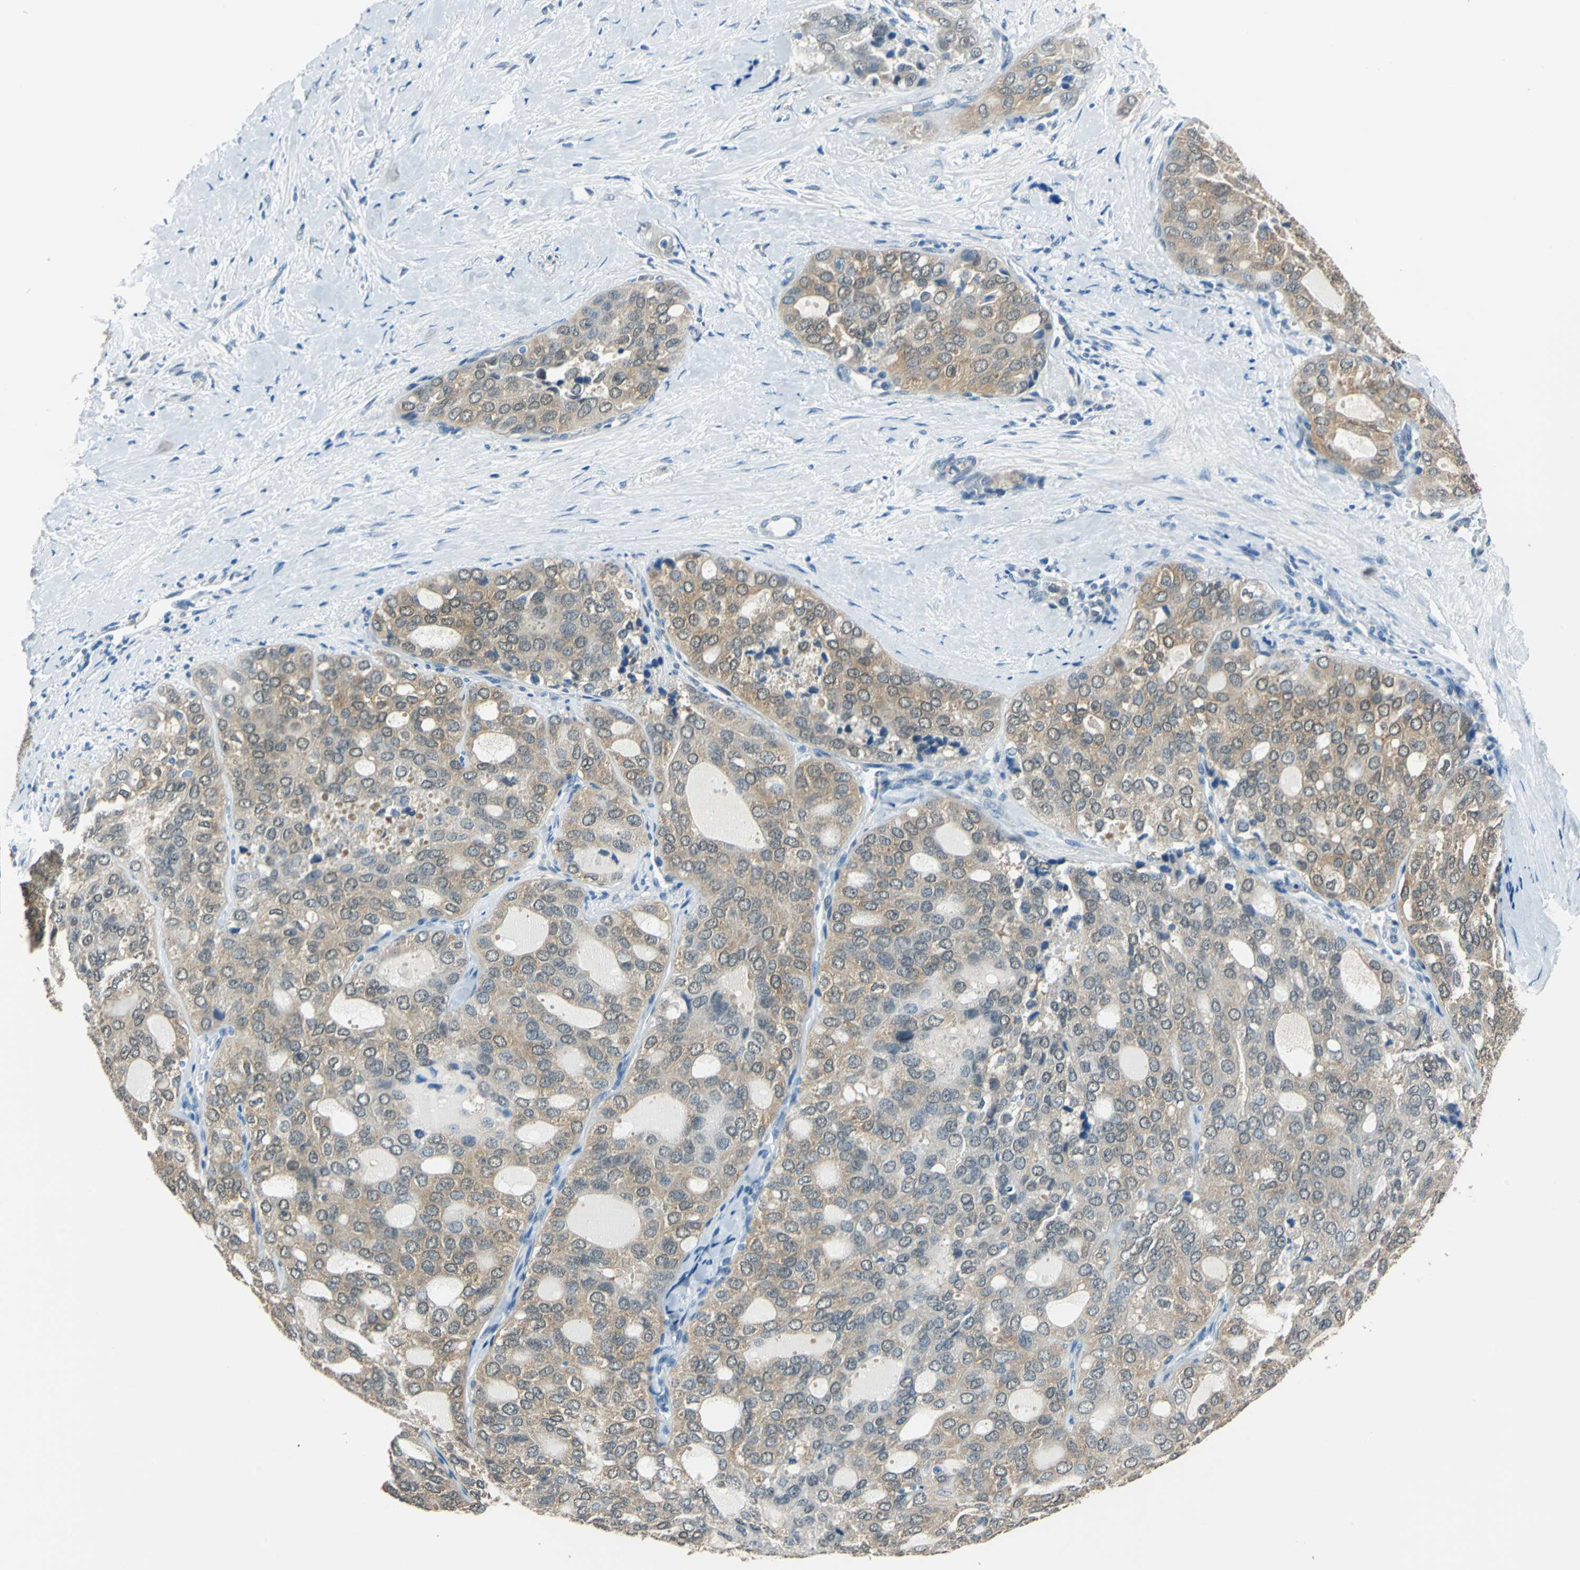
{"staining": {"intensity": "moderate", "quantity": ">75%", "location": "cytoplasmic/membranous"}, "tissue": "thyroid cancer", "cell_type": "Tumor cells", "image_type": "cancer", "snomed": [{"axis": "morphology", "description": "Follicular adenoma carcinoma, NOS"}, {"axis": "topography", "description": "Thyroid gland"}], "caption": "A high-resolution histopathology image shows IHC staining of thyroid follicular adenoma carcinoma, which exhibits moderate cytoplasmic/membranous positivity in about >75% of tumor cells.", "gene": "FKBP4", "patient": {"sex": "male", "age": 75}}